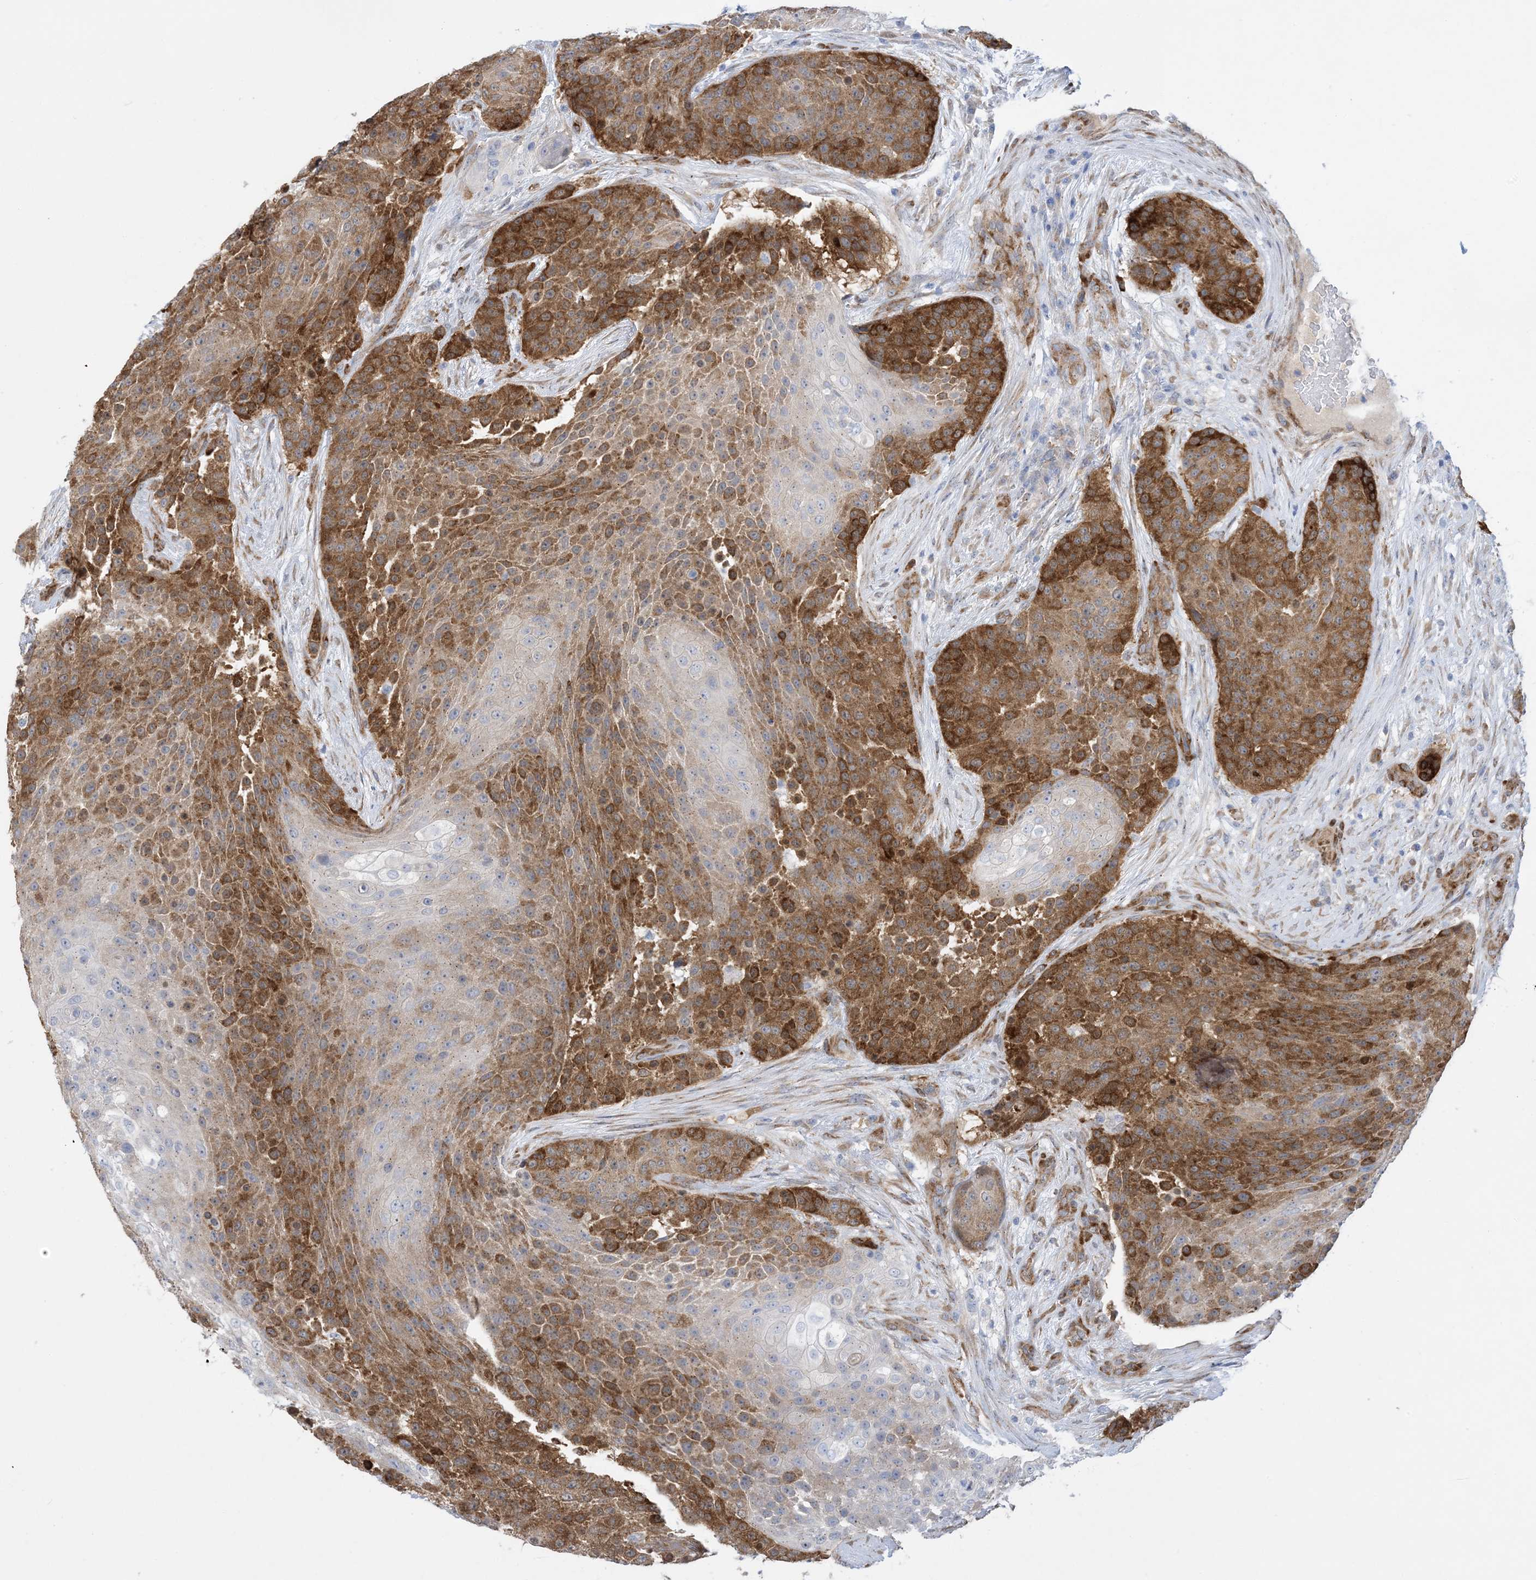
{"staining": {"intensity": "strong", "quantity": "25%-75%", "location": "cytoplasmic/membranous"}, "tissue": "urothelial cancer", "cell_type": "Tumor cells", "image_type": "cancer", "snomed": [{"axis": "morphology", "description": "Urothelial carcinoma, High grade"}, {"axis": "topography", "description": "Urinary bladder"}], "caption": "This photomicrograph demonstrates IHC staining of urothelial carcinoma (high-grade), with high strong cytoplasmic/membranous expression in approximately 25%-75% of tumor cells.", "gene": "RBMS3", "patient": {"sex": "female", "age": 63}}